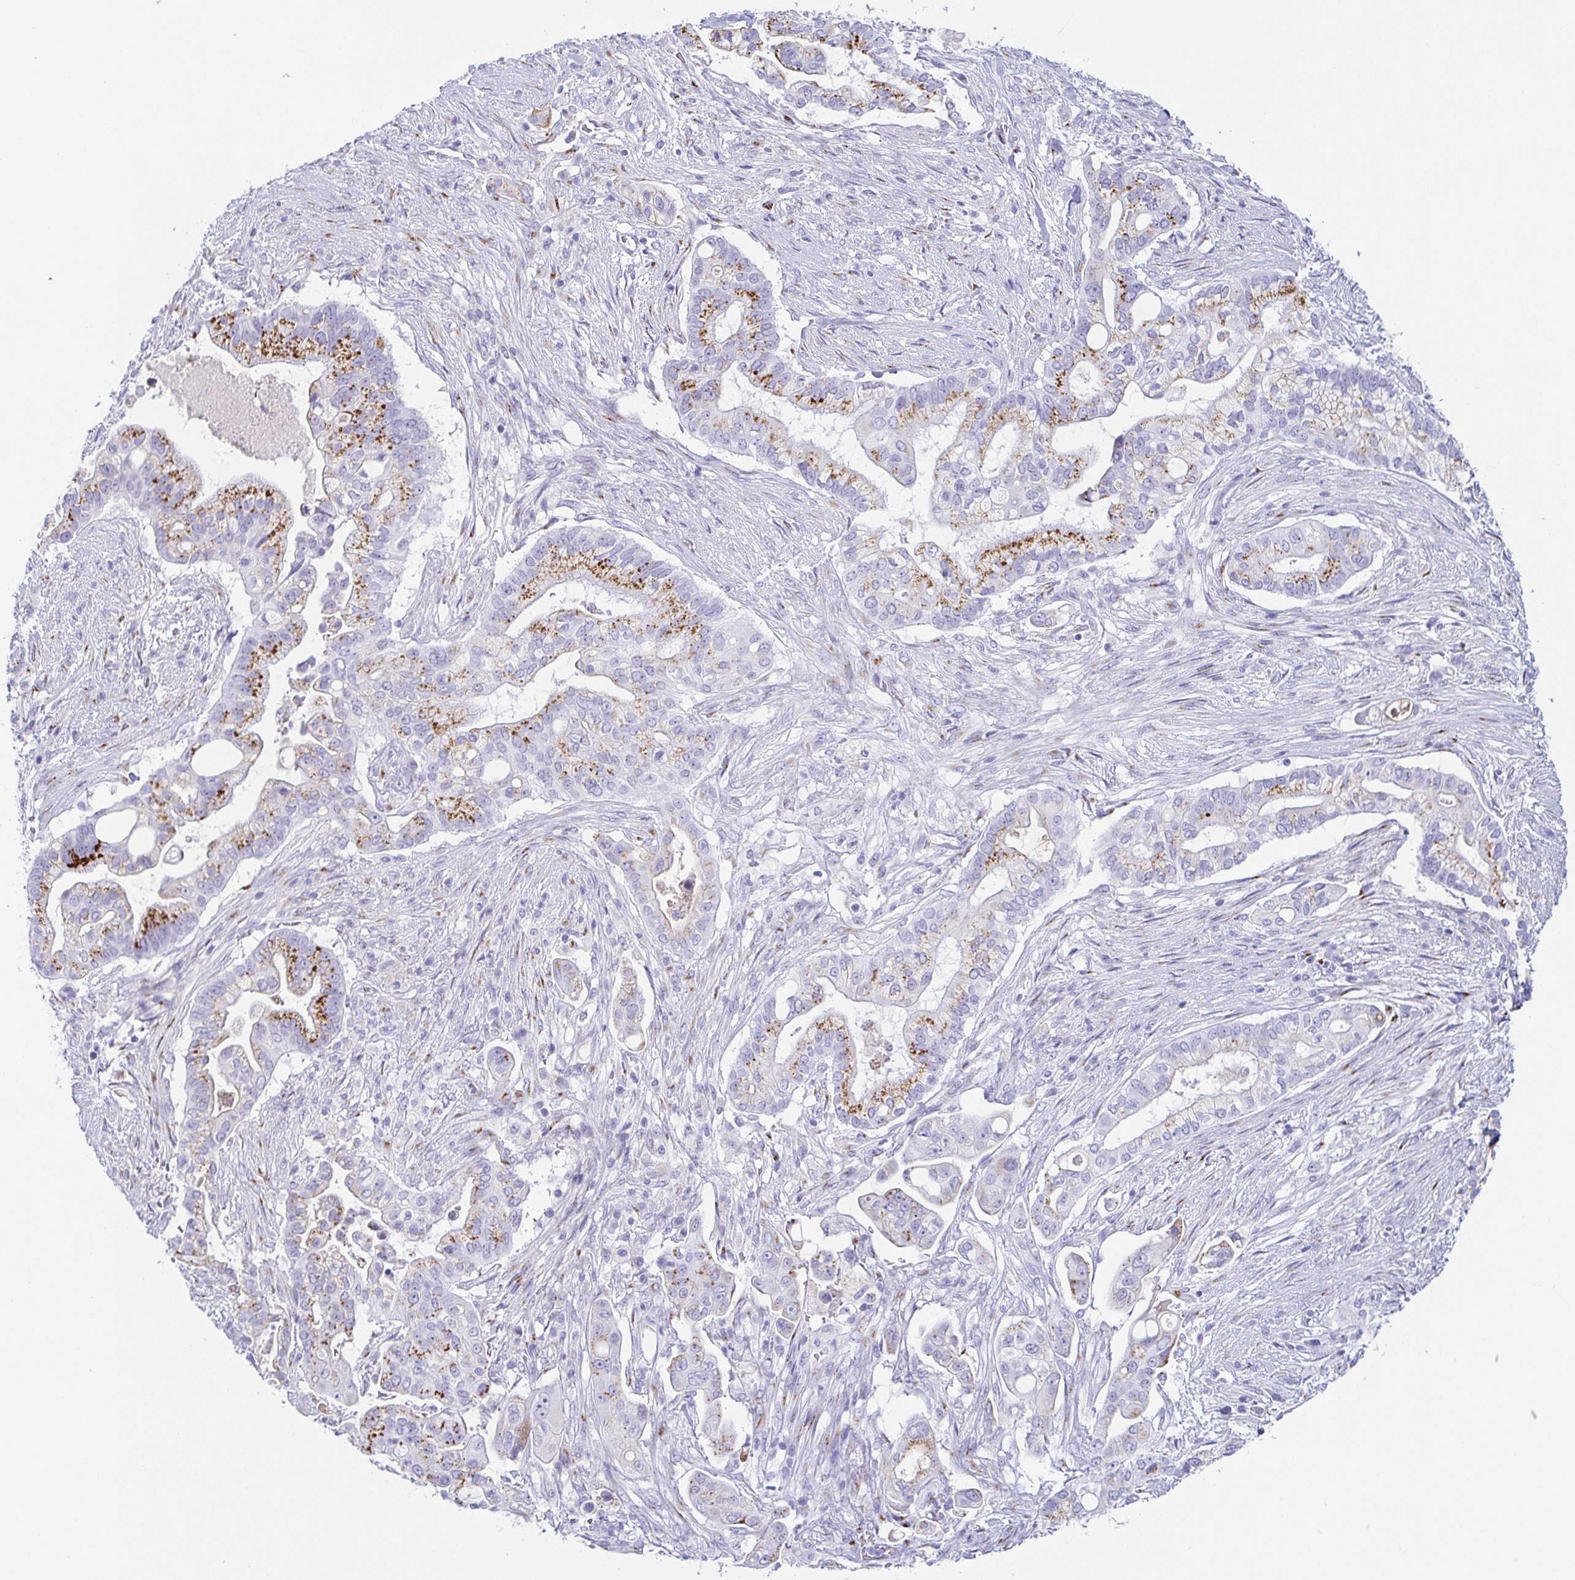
{"staining": {"intensity": "moderate", "quantity": "25%-75%", "location": "cytoplasmic/membranous"}, "tissue": "pancreatic cancer", "cell_type": "Tumor cells", "image_type": "cancer", "snomed": [{"axis": "morphology", "description": "Adenocarcinoma, NOS"}, {"axis": "topography", "description": "Pancreas"}], "caption": "Immunohistochemical staining of human pancreatic cancer shows medium levels of moderate cytoplasmic/membranous expression in approximately 25%-75% of tumor cells.", "gene": "LDLRAD1", "patient": {"sex": "female", "age": 69}}